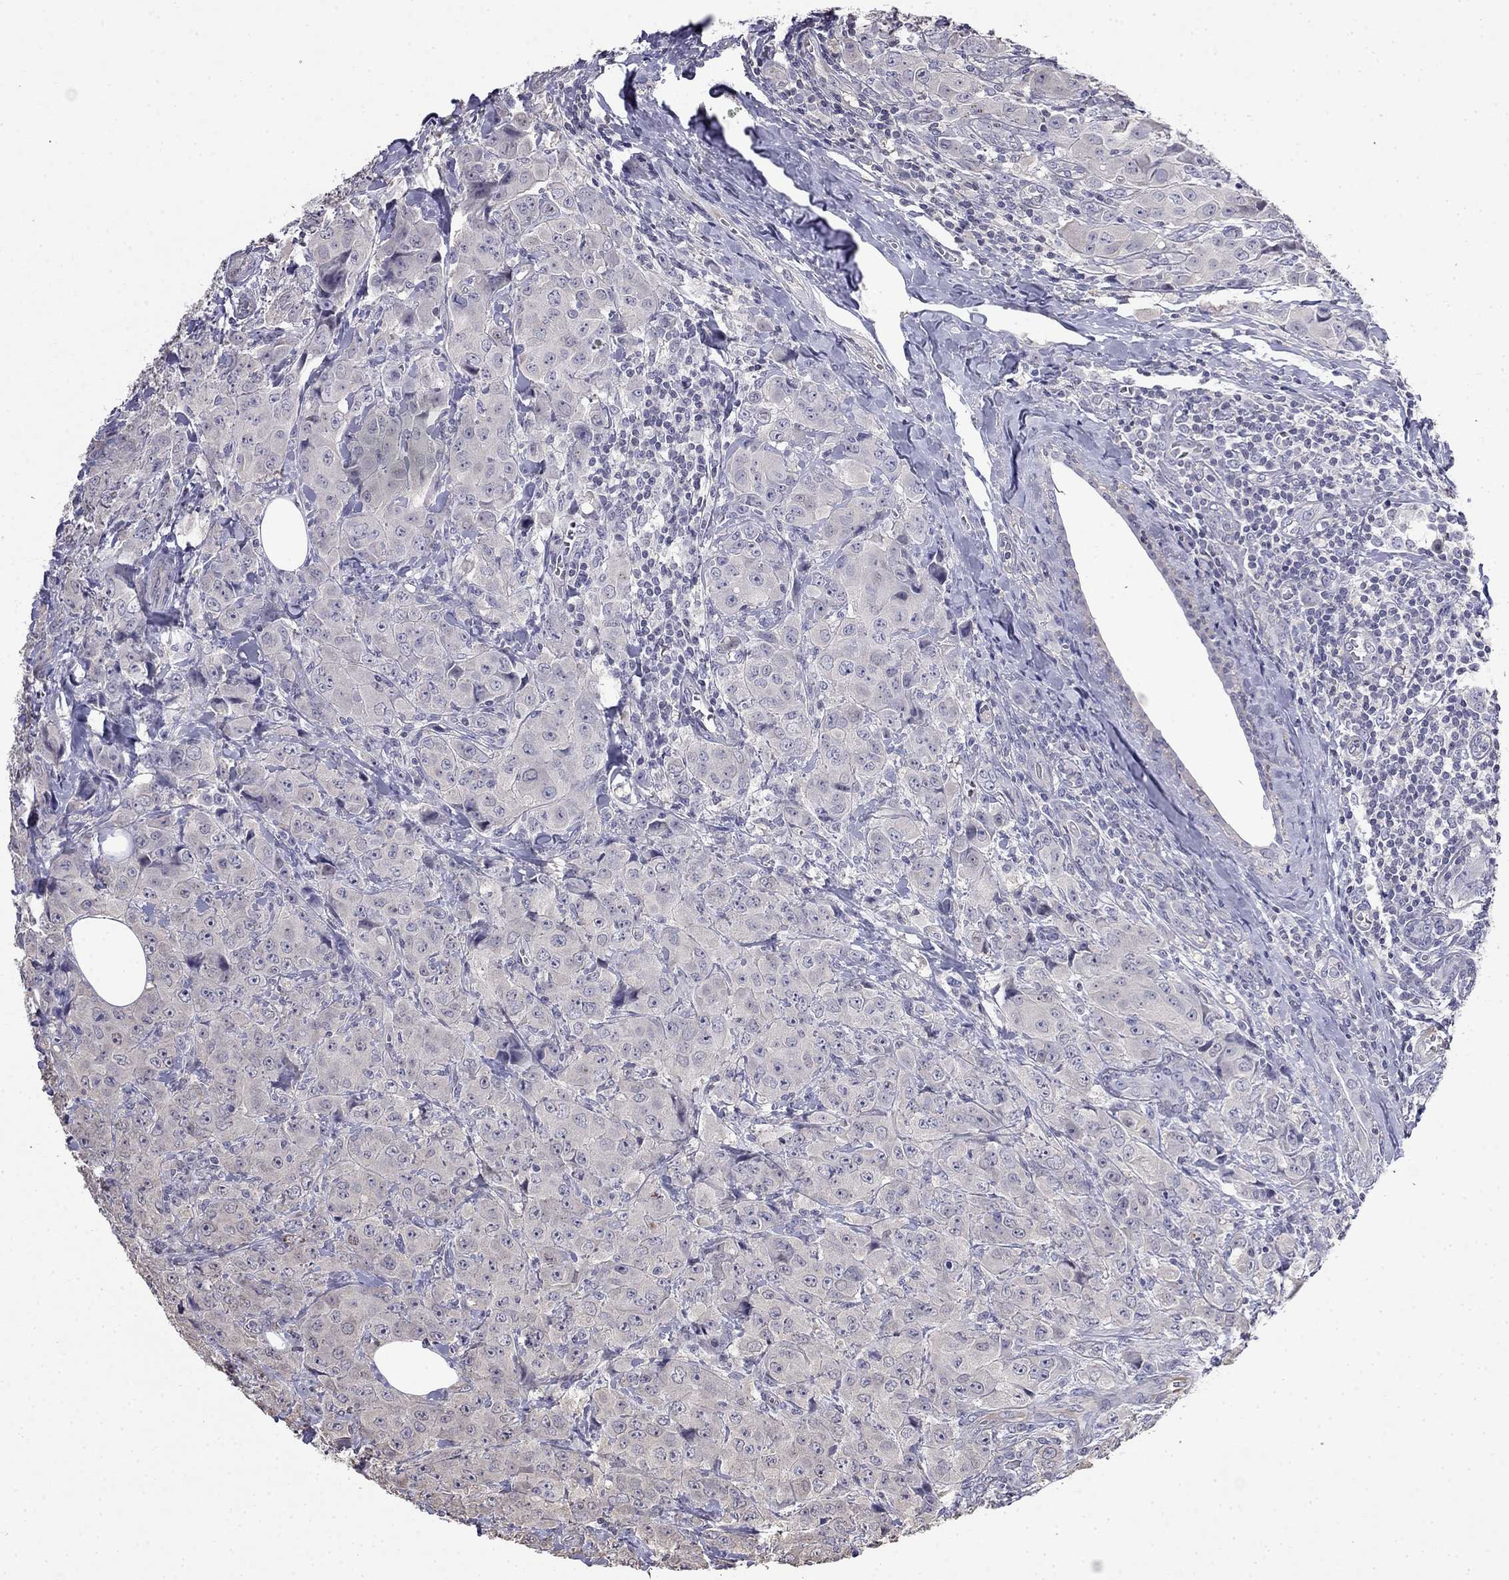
{"staining": {"intensity": "weak", "quantity": "<25%", "location": "cytoplasmic/membranous"}, "tissue": "breast cancer", "cell_type": "Tumor cells", "image_type": "cancer", "snomed": [{"axis": "morphology", "description": "Duct carcinoma"}, {"axis": "topography", "description": "Breast"}], "caption": "Immunohistochemistry (IHC) image of breast cancer (invasive ductal carcinoma) stained for a protein (brown), which reveals no staining in tumor cells.", "gene": "GUCA1B", "patient": {"sex": "female", "age": 43}}